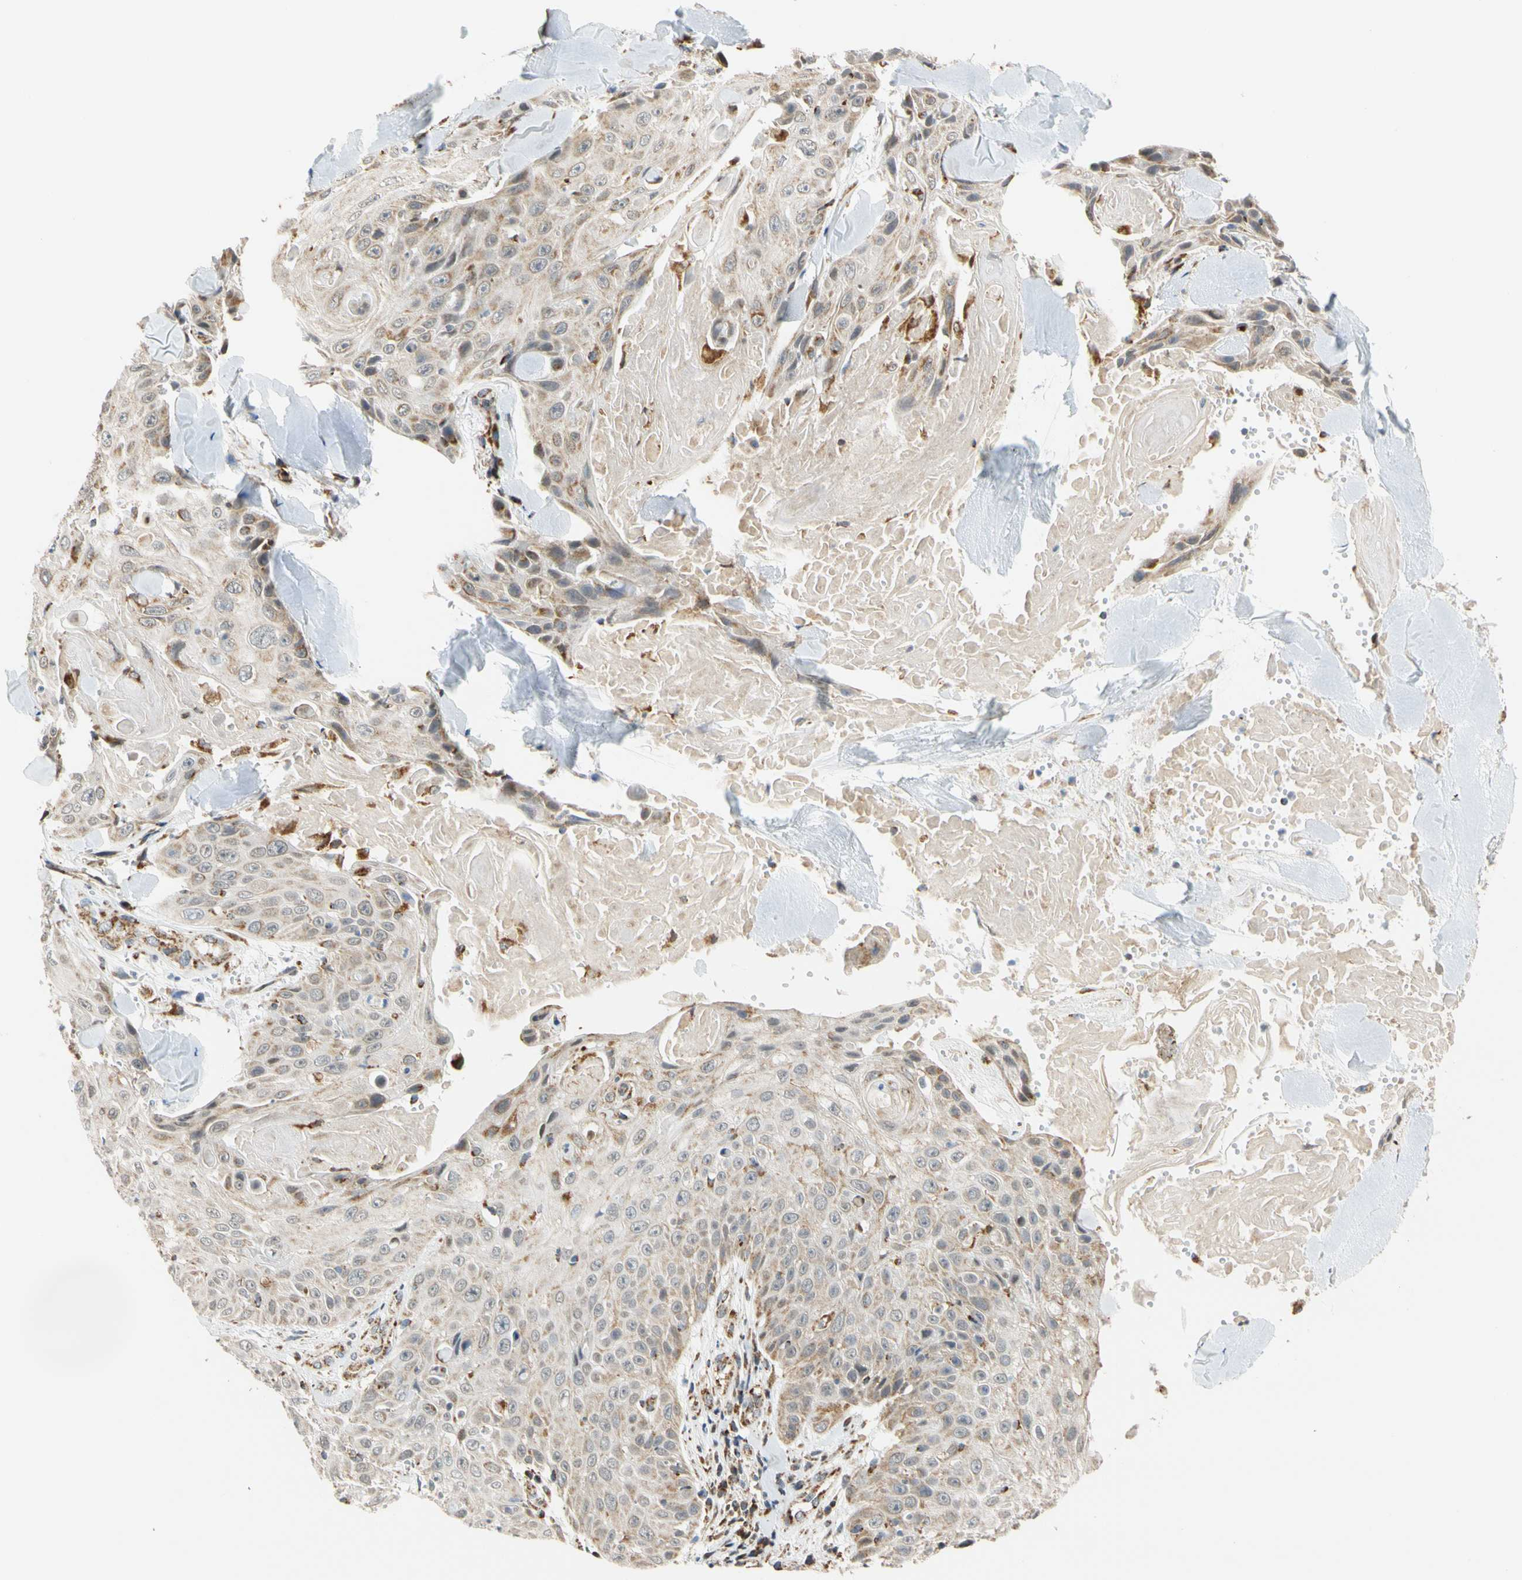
{"staining": {"intensity": "weak", "quantity": "<25%", "location": "cytoplasmic/membranous"}, "tissue": "skin cancer", "cell_type": "Tumor cells", "image_type": "cancer", "snomed": [{"axis": "morphology", "description": "Squamous cell carcinoma, NOS"}, {"axis": "topography", "description": "Skin"}], "caption": "A high-resolution photomicrograph shows immunohistochemistry (IHC) staining of skin squamous cell carcinoma, which exhibits no significant positivity in tumor cells.", "gene": "SFXN3", "patient": {"sex": "male", "age": 86}}